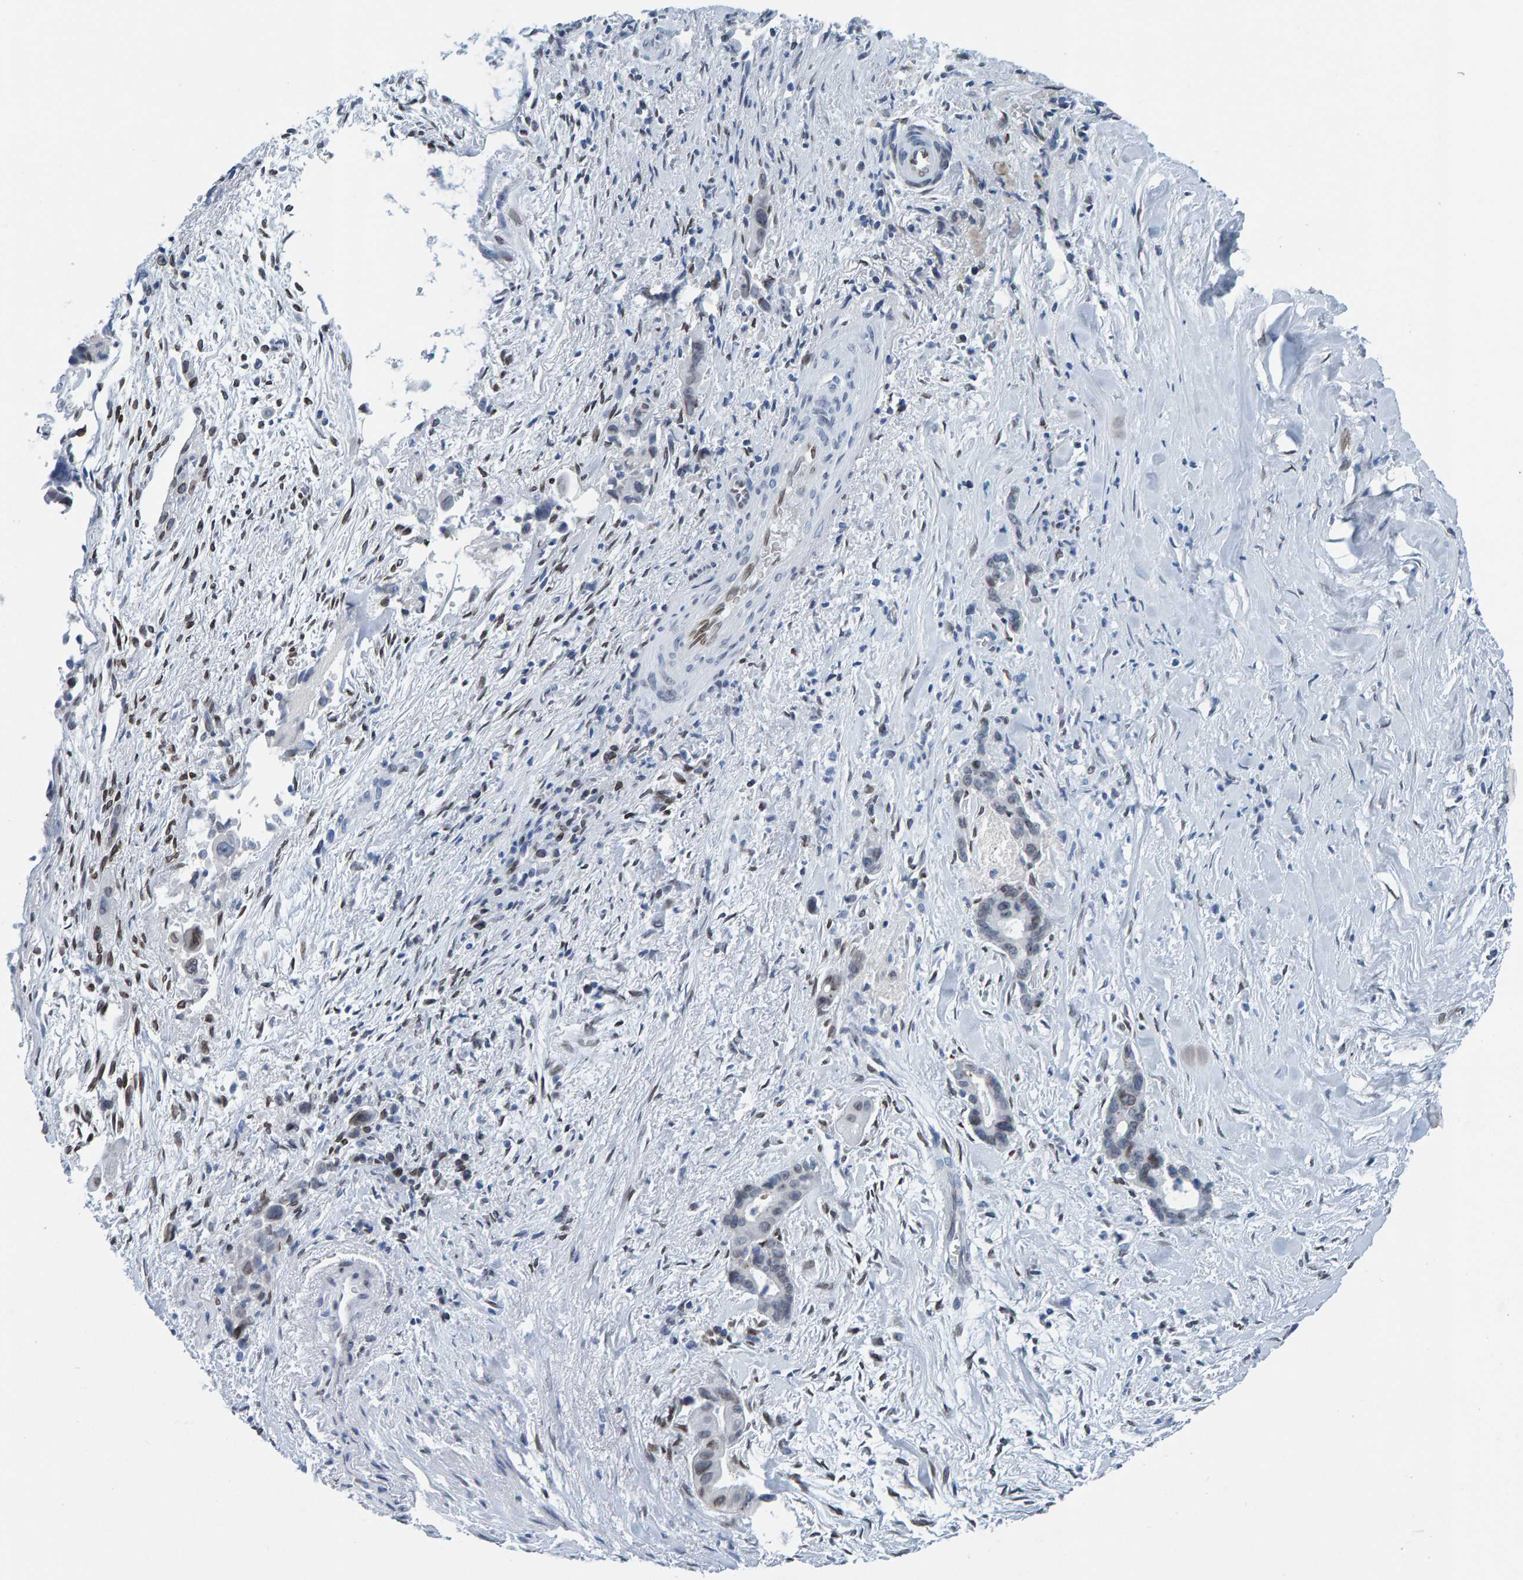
{"staining": {"intensity": "moderate", "quantity": "<25%", "location": "nuclear"}, "tissue": "liver cancer", "cell_type": "Tumor cells", "image_type": "cancer", "snomed": [{"axis": "morphology", "description": "Cholangiocarcinoma"}, {"axis": "topography", "description": "Liver"}], "caption": "Protein staining of liver cancer (cholangiocarcinoma) tissue reveals moderate nuclear staining in approximately <25% of tumor cells.", "gene": "LMNB2", "patient": {"sex": "female", "age": 55}}